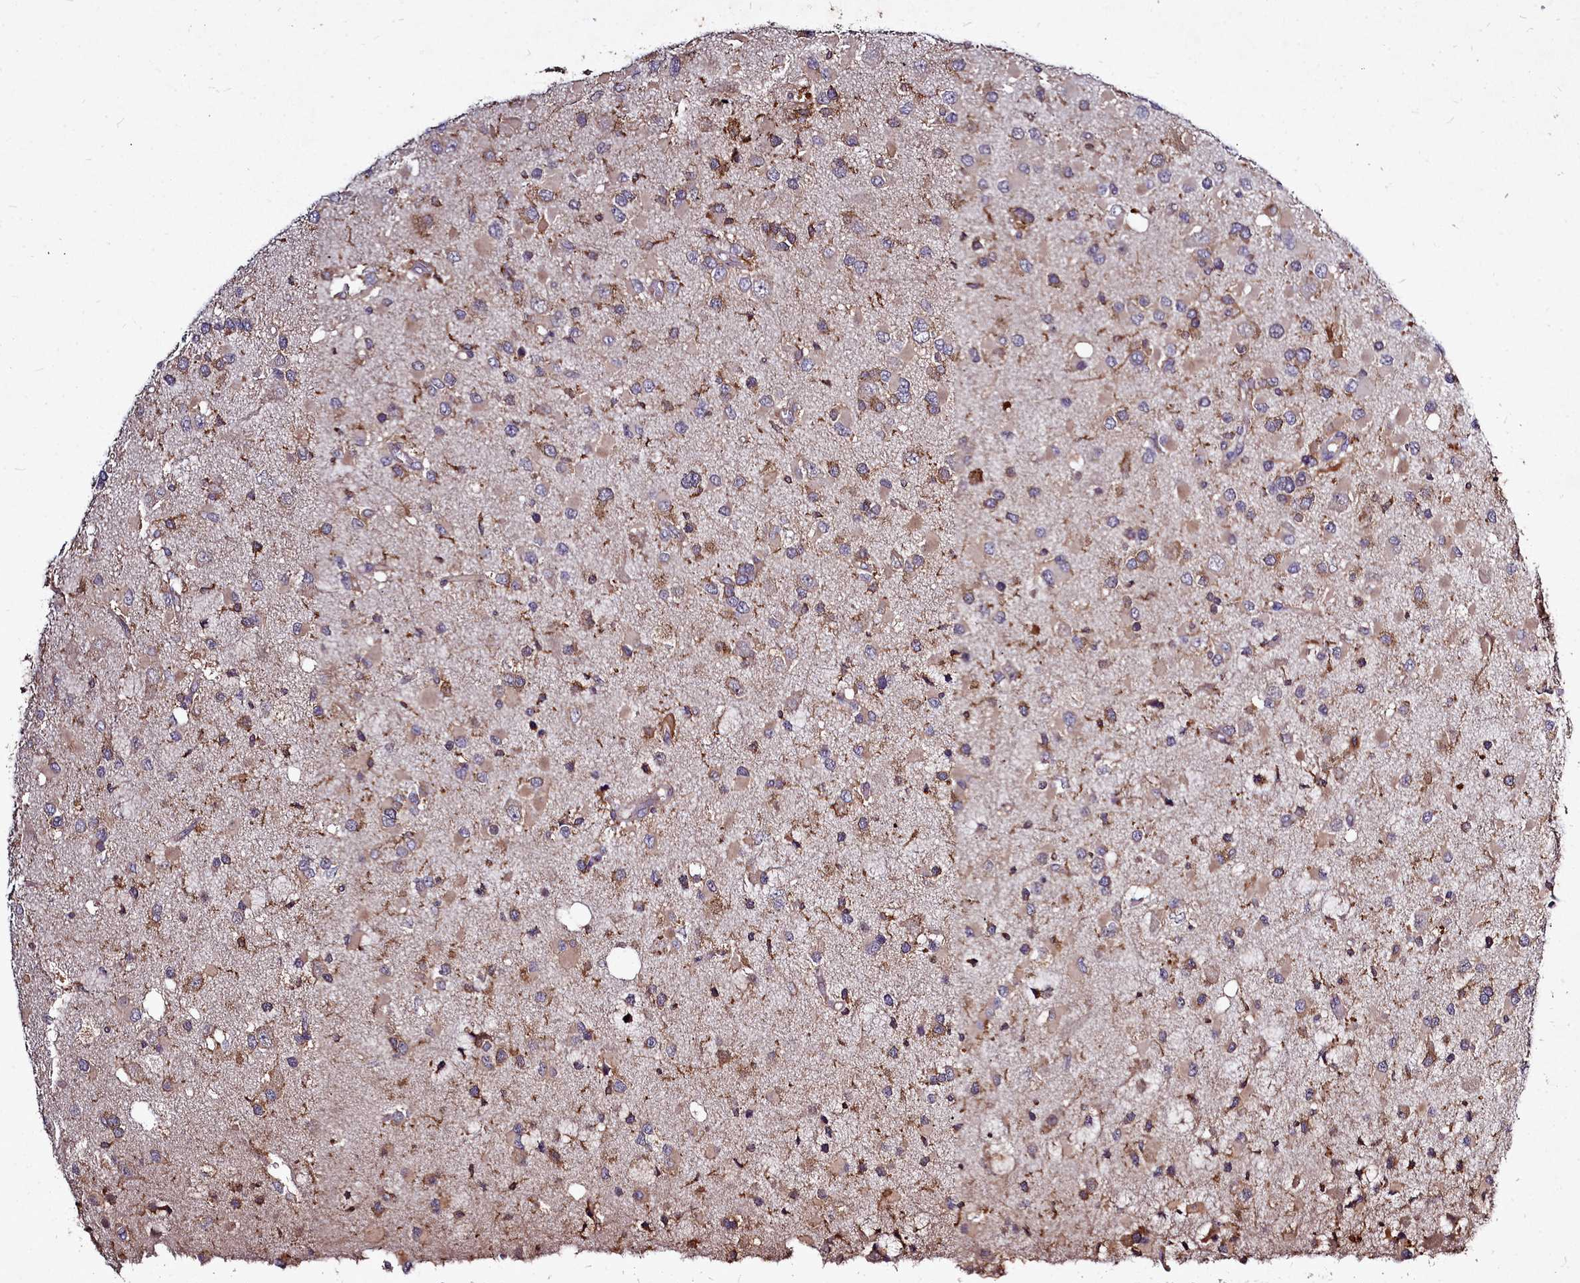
{"staining": {"intensity": "moderate", "quantity": ">75%", "location": "cytoplasmic/membranous"}, "tissue": "glioma", "cell_type": "Tumor cells", "image_type": "cancer", "snomed": [{"axis": "morphology", "description": "Glioma, malignant, High grade"}, {"axis": "topography", "description": "Brain"}], "caption": "Moderate cytoplasmic/membranous staining is identified in about >75% of tumor cells in glioma.", "gene": "NCKAP1L", "patient": {"sex": "male", "age": 53}}